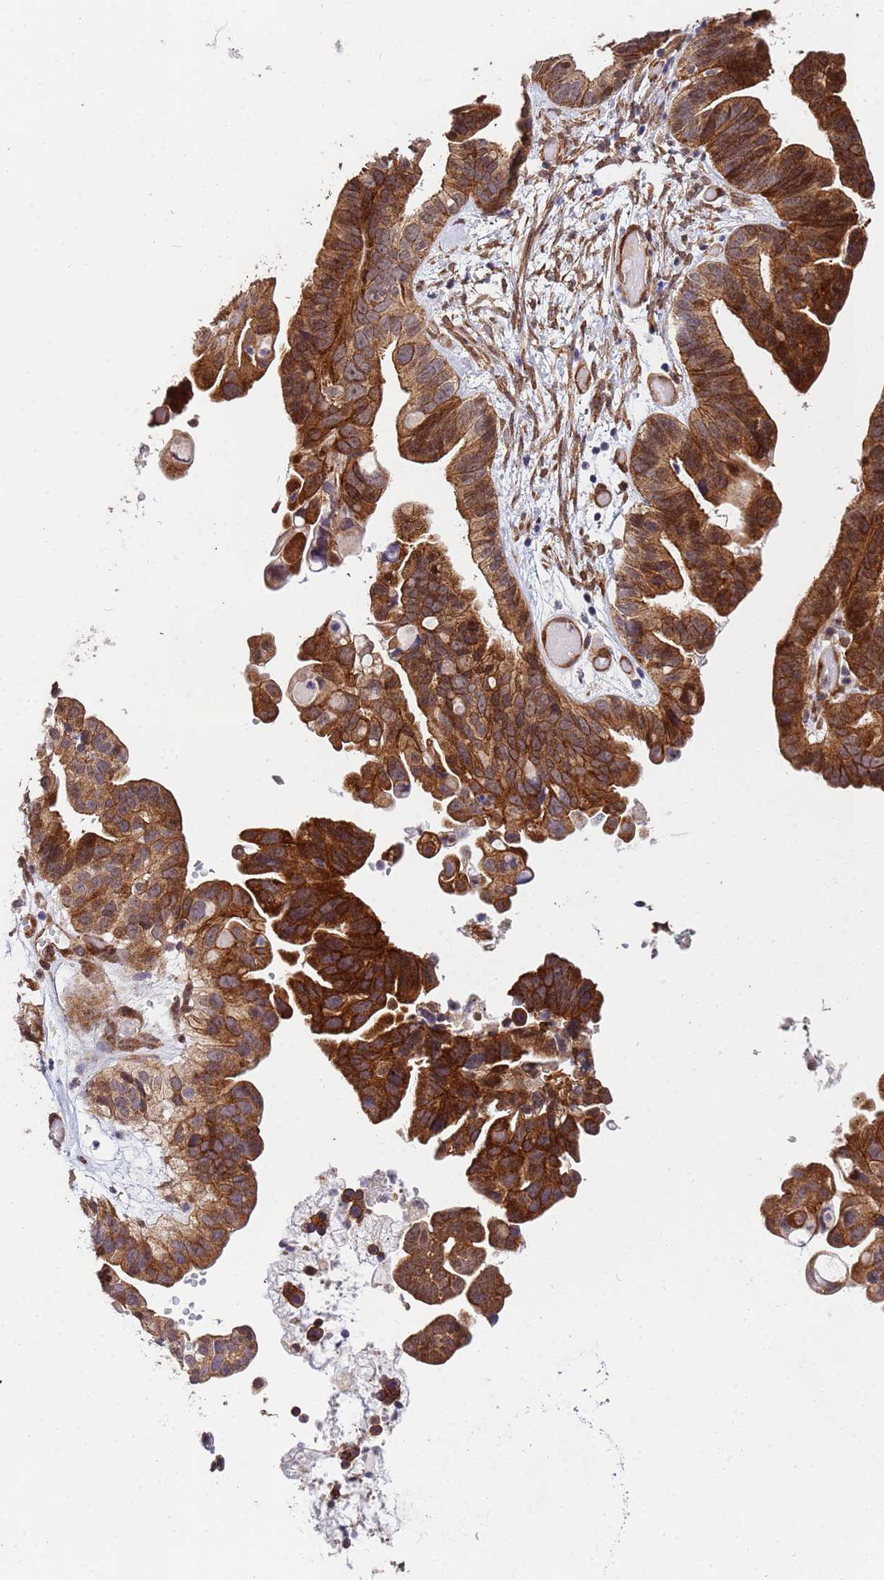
{"staining": {"intensity": "strong", "quantity": ">75%", "location": "cytoplasmic/membranous"}, "tissue": "ovarian cancer", "cell_type": "Tumor cells", "image_type": "cancer", "snomed": [{"axis": "morphology", "description": "Cystadenocarcinoma, serous, NOS"}, {"axis": "topography", "description": "Ovary"}], "caption": "Immunohistochemistry (IHC) photomicrograph of neoplastic tissue: human ovarian serous cystadenocarcinoma stained using IHC reveals high levels of strong protein expression localized specifically in the cytoplasmic/membranous of tumor cells, appearing as a cytoplasmic/membranous brown color.", "gene": "TRIP6", "patient": {"sex": "female", "age": 56}}